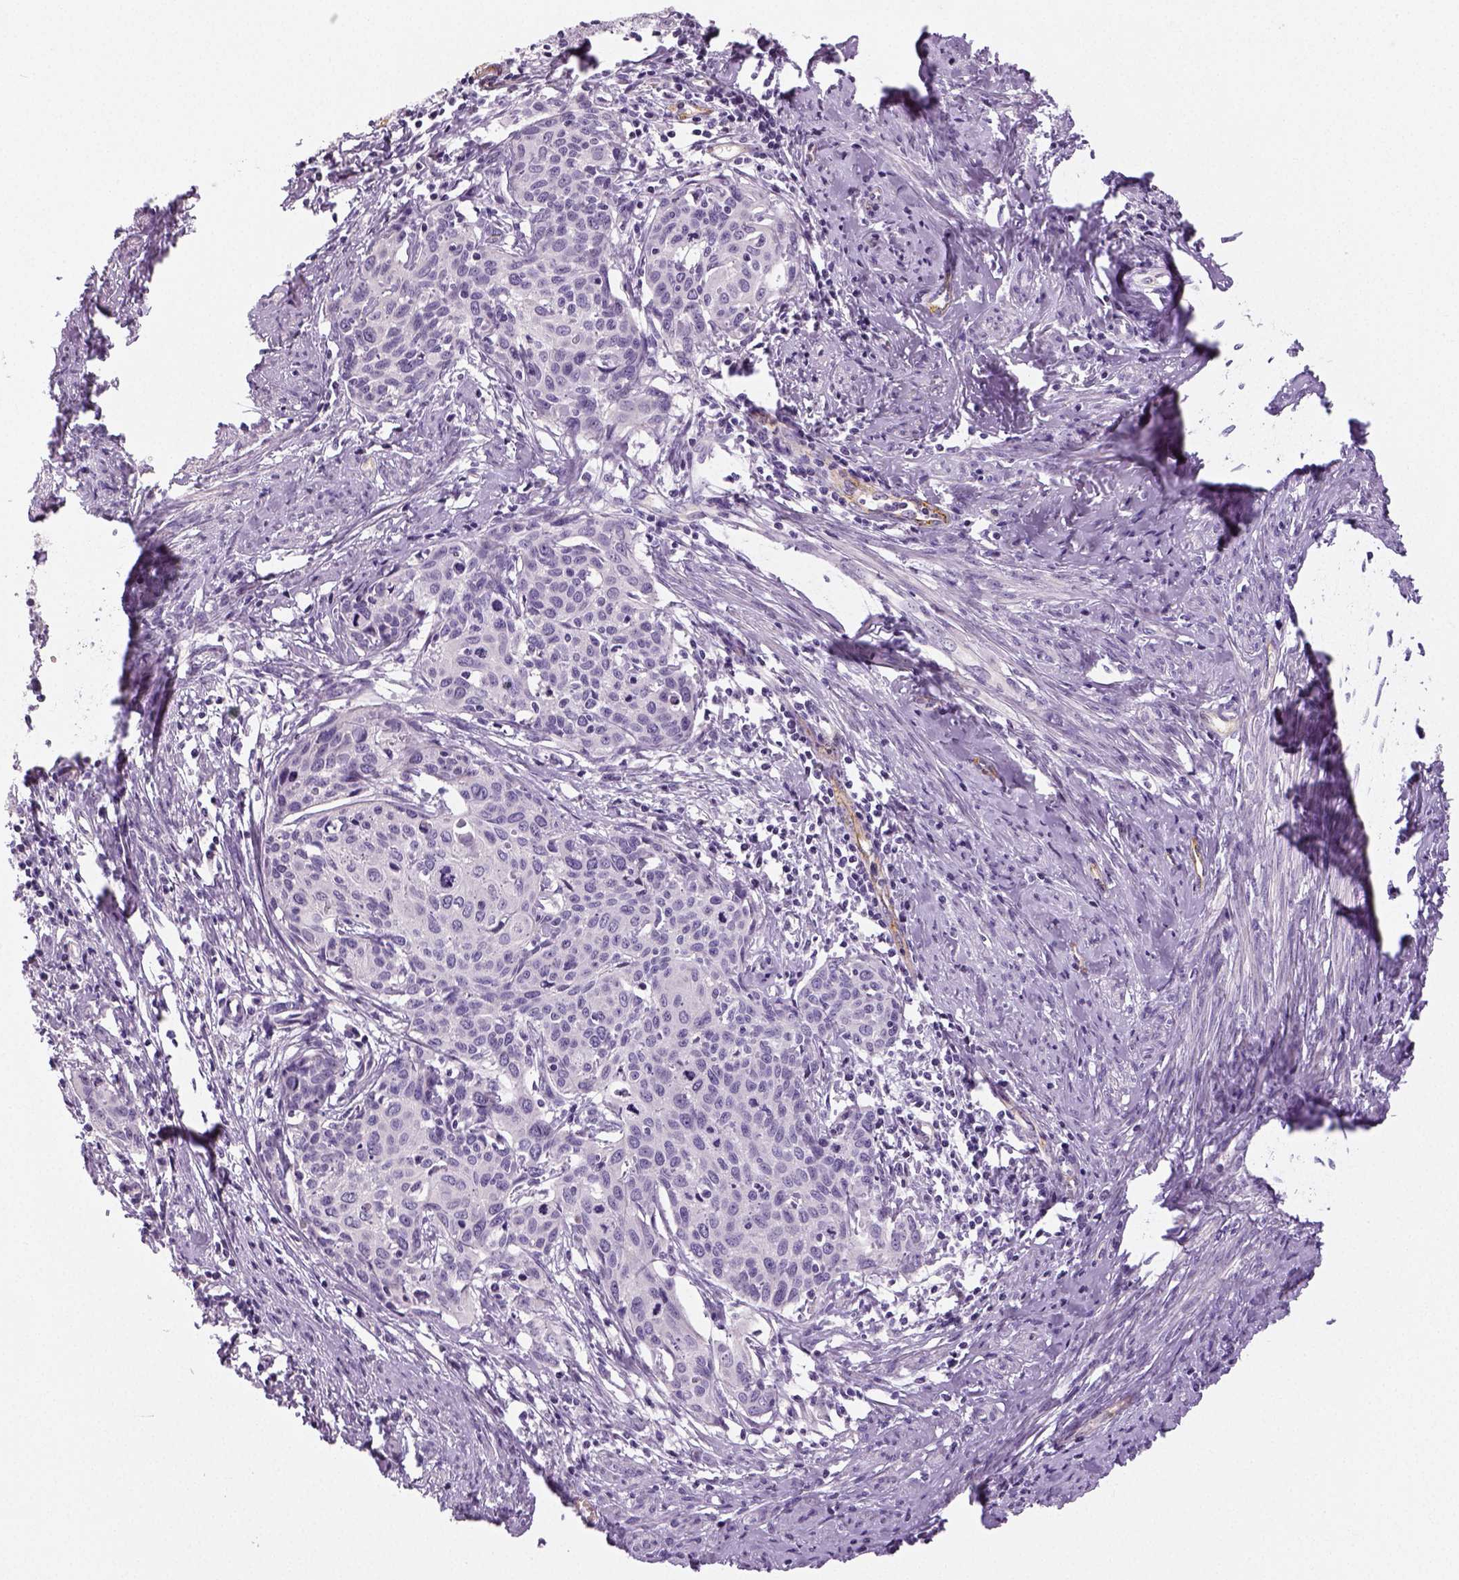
{"staining": {"intensity": "negative", "quantity": "none", "location": "none"}, "tissue": "cervical cancer", "cell_type": "Tumor cells", "image_type": "cancer", "snomed": [{"axis": "morphology", "description": "Squamous cell carcinoma, NOS"}, {"axis": "topography", "description": "Cervix"}], "caption": "An image of human squamous cell carcinoma (cervical) is negative for staining in tumor cells.", "gene": "TSPAN7", "patient": {"sex": "female", "age": 62}}